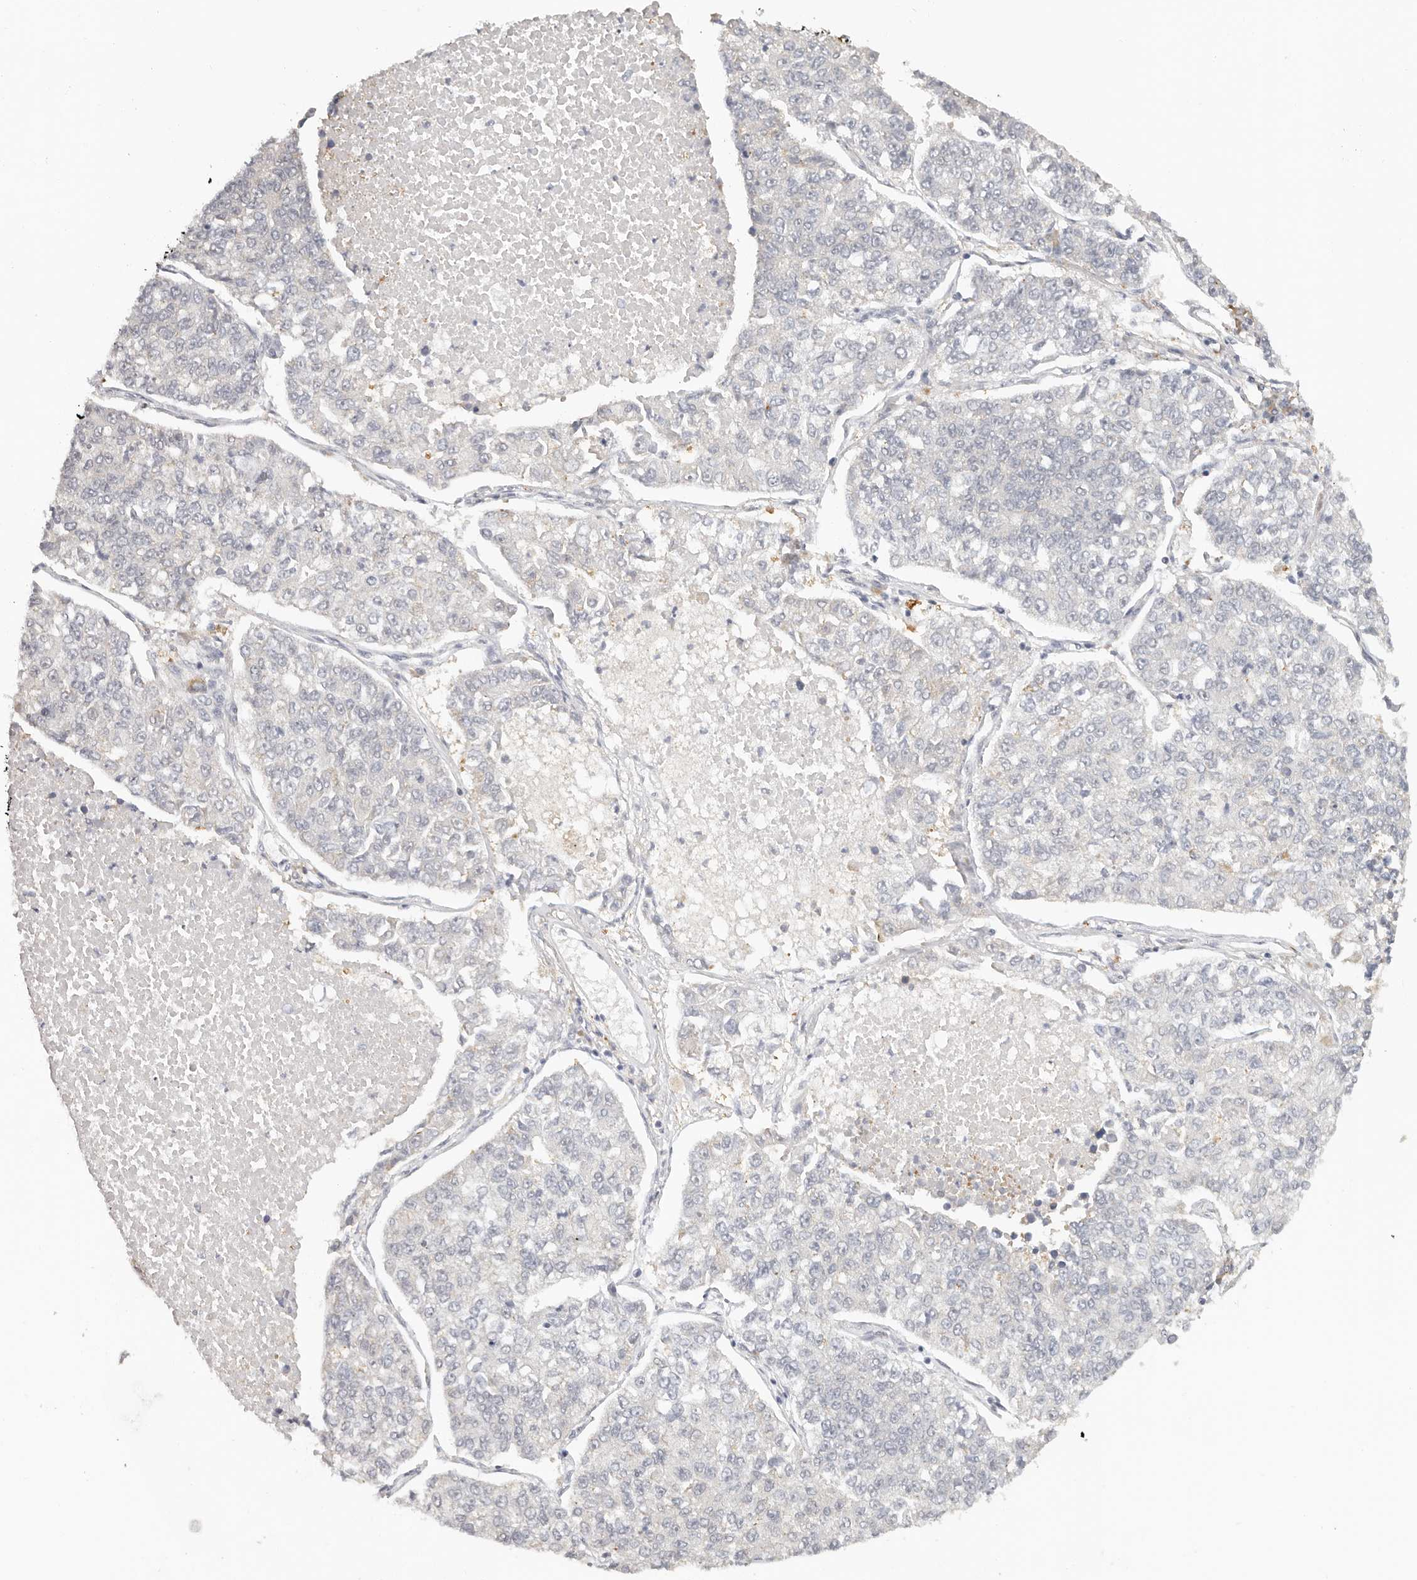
{"staining": {"intensity": "negative", "quantity": "none", "location": "none"}, "tissue": "lung cancer", "cell_type": "Tumor cells", "image_type": "cancer", "snomed": [{"axis": "morphology", "description": "Adenocarcinoma, NOS"}, {"axis": "topography", "description": "Lung"}], "caption": "A photomicrograph of lung cancer stained for a protein exhibits no brown staining in tumor cells.", "gene": "LARP7", "patient": {"sex": "male", "age": 49}}